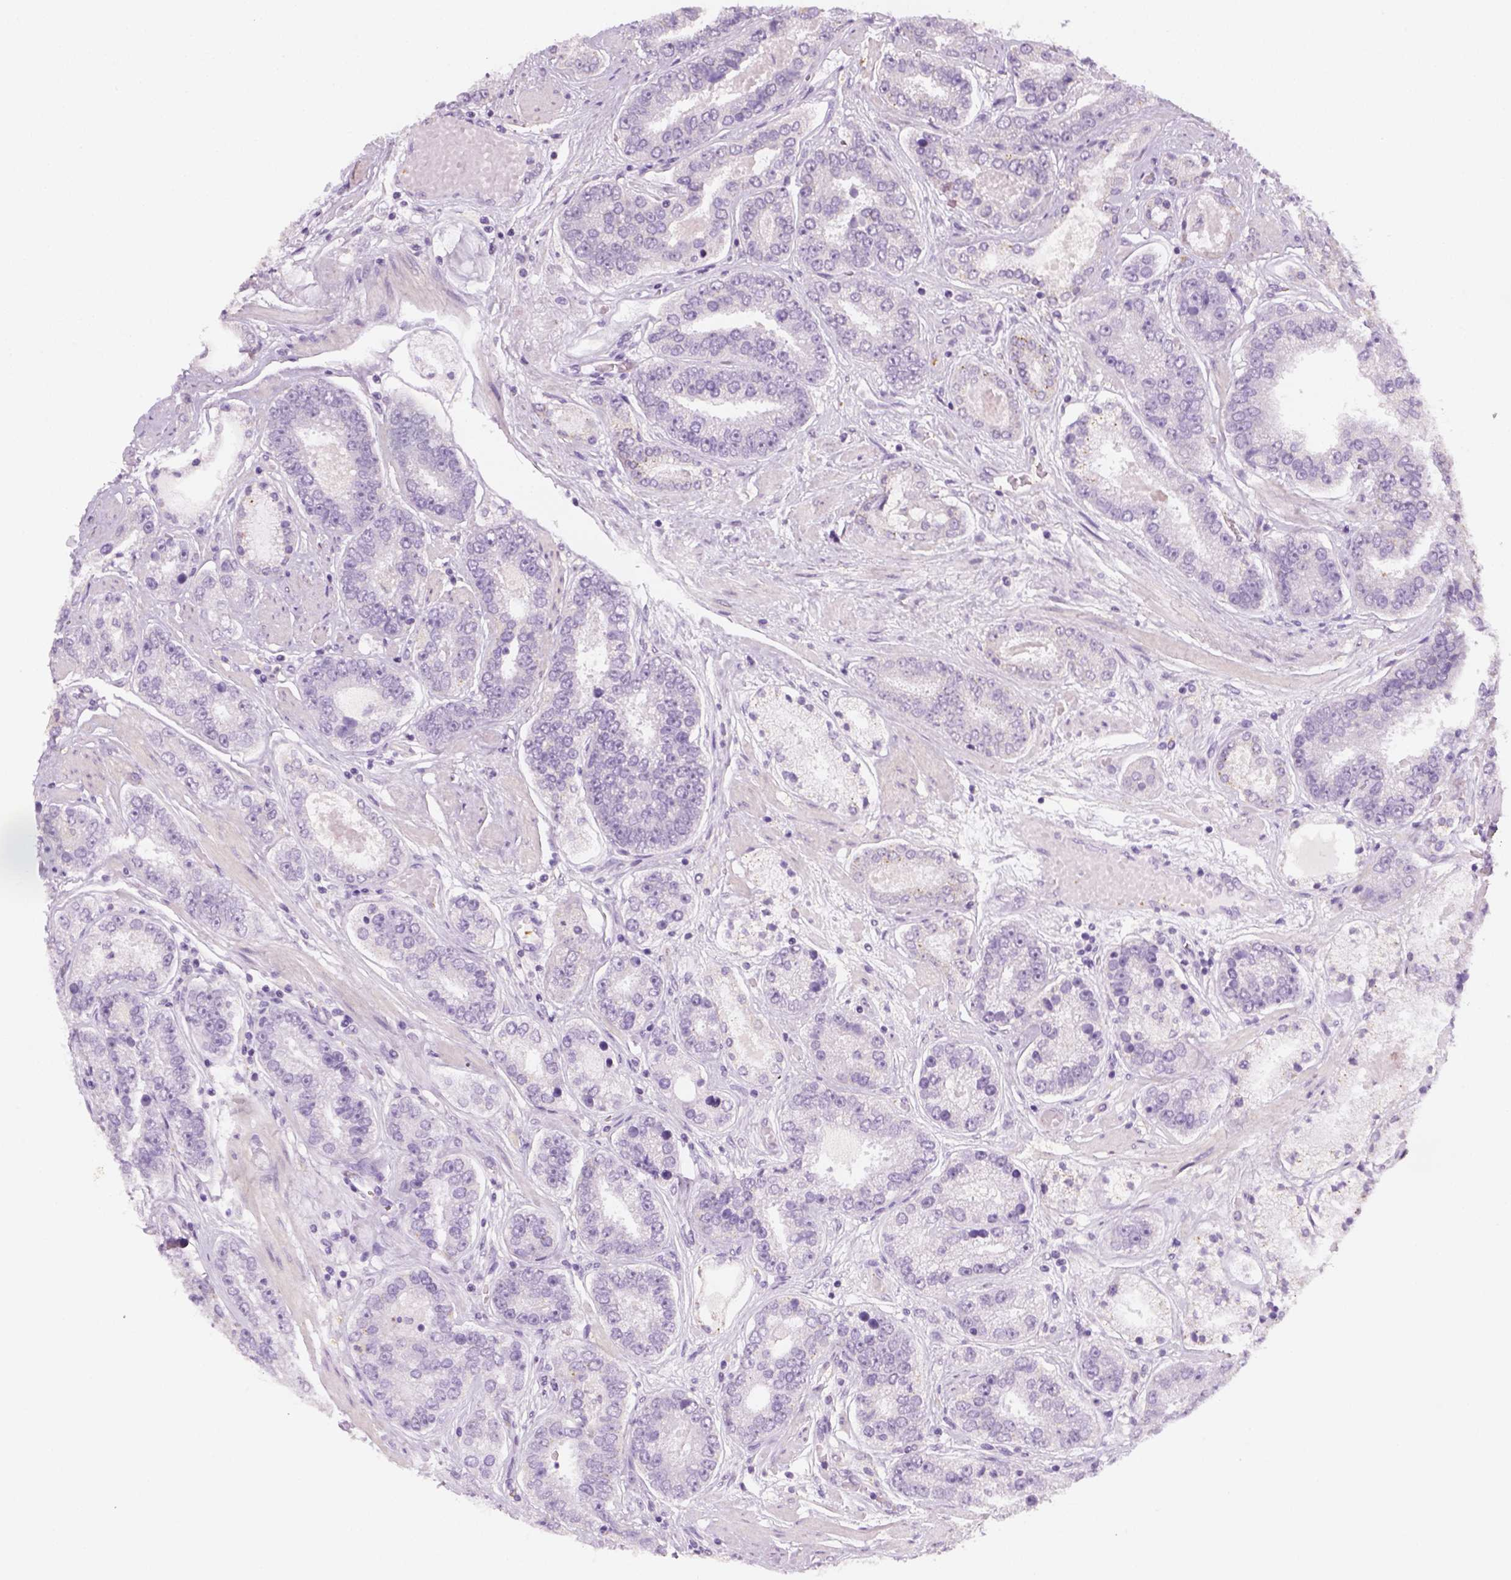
{"staining": {"intensity": "negative", "quantity": "none", "location": "none"}, "tissue": "prostate cancer", "cell_type": "Tumor cells", "image_type": "cancer", "snomed": [{"axis": "morphology", "description": "Adenocarcinoma, High grade"}, {"axis": "topography", "description": "Prostate"}], "caption": "The micrograph shows no significant expression in tumor cells of prostate cancer. Nuclei are stained in blue.", "gene": "FAM163B", "patient": {"sex": "male", "age": 63}}